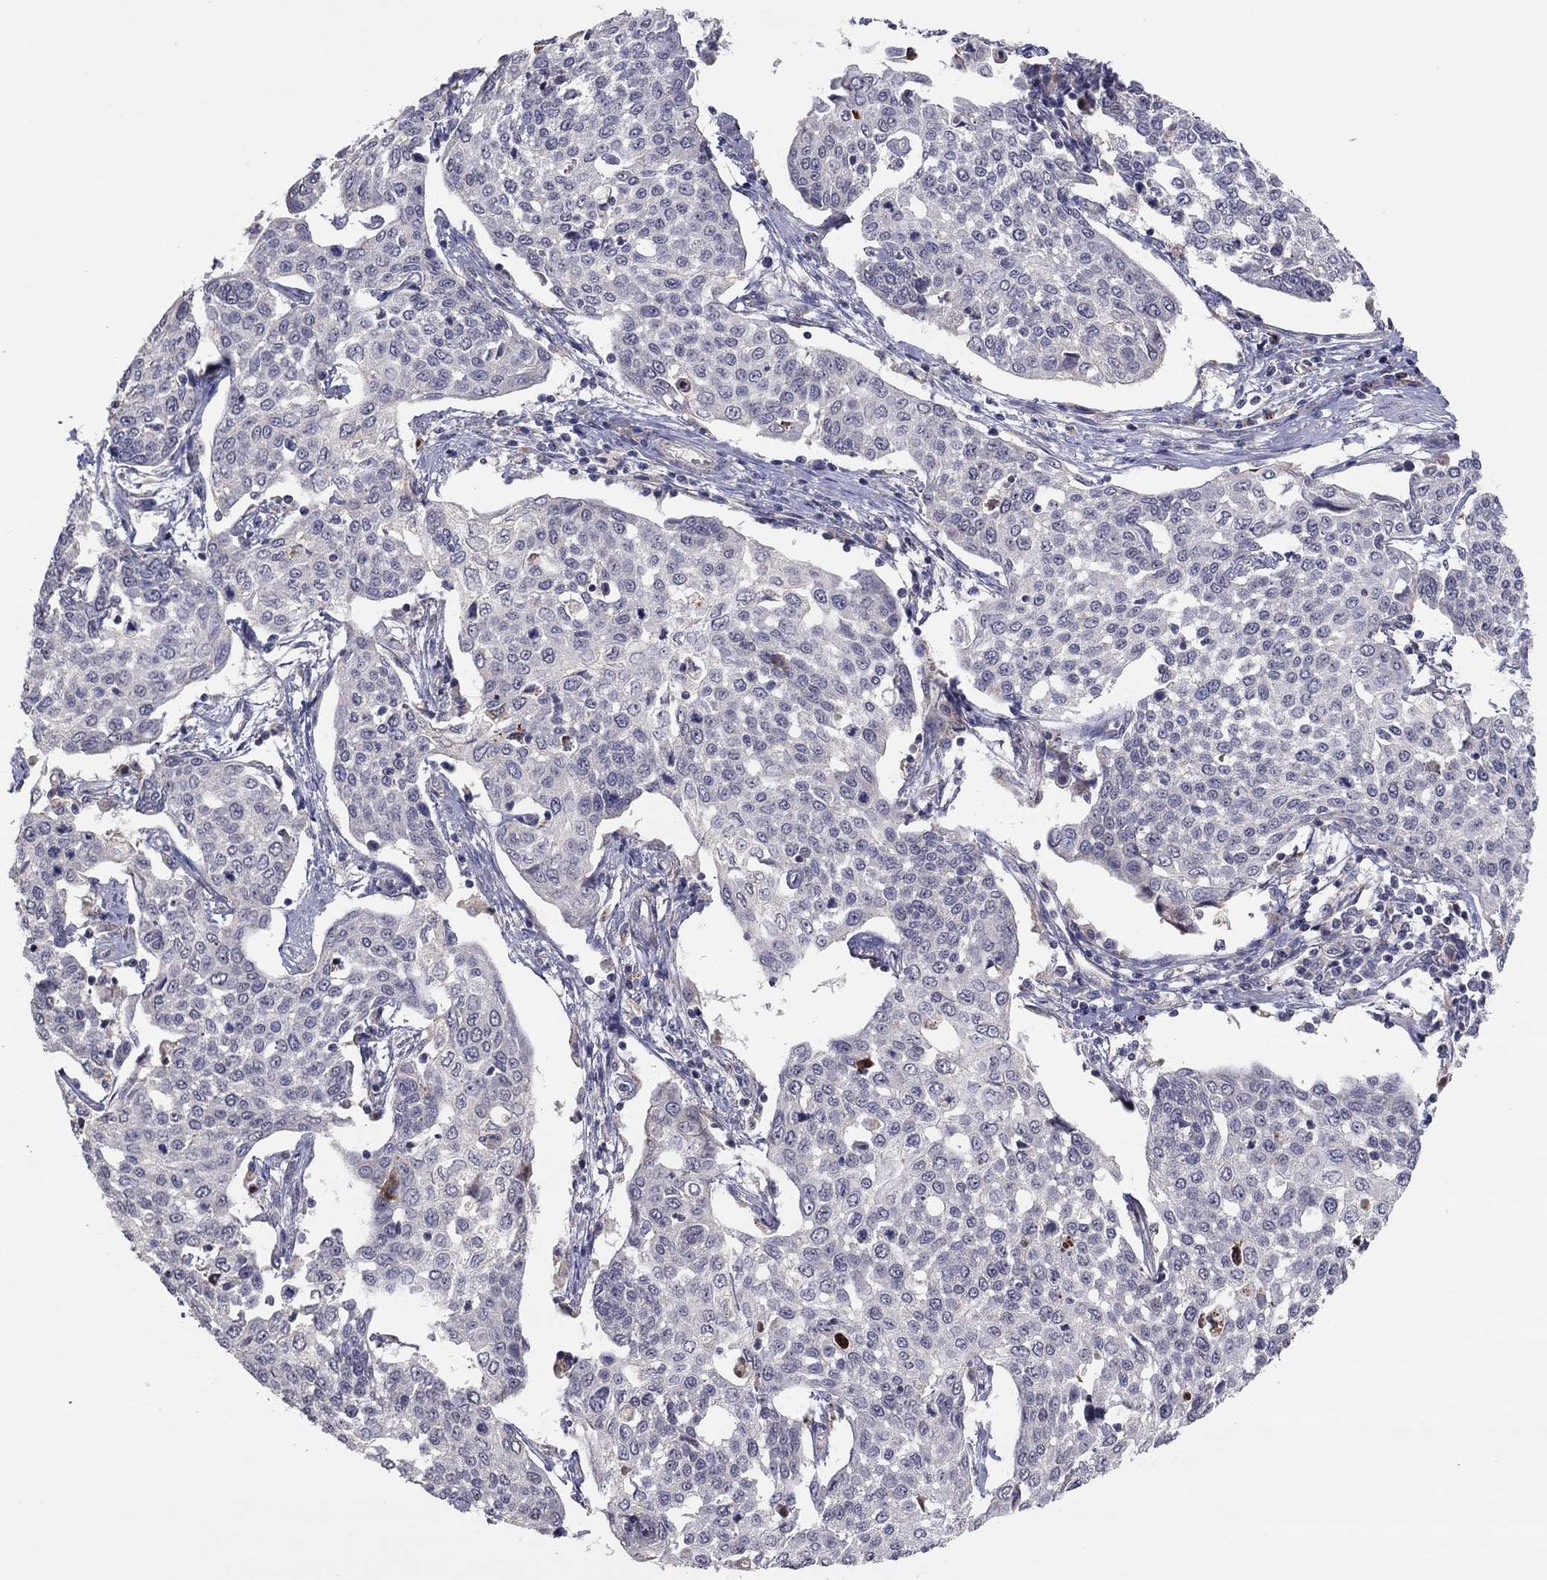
{"staining": {"intensity": "negative", "quantity": "none", "location": "none"}, "tissue": "cervical cancer", "cell_type": "Tumor cells", "image_type": "cancer", "snomed": [{"axis": "morphology", "description": "Squamous cell carcinoma, NOS"}, {"axis": "topography", "description": "Cervix"}], "caption": "A photomicrograph of human squamous cell carcinoma (cervical) is negative for staining in tumor cells.", "gene": "CRACDL", "patient": {"sex": "female", "age": 34}}